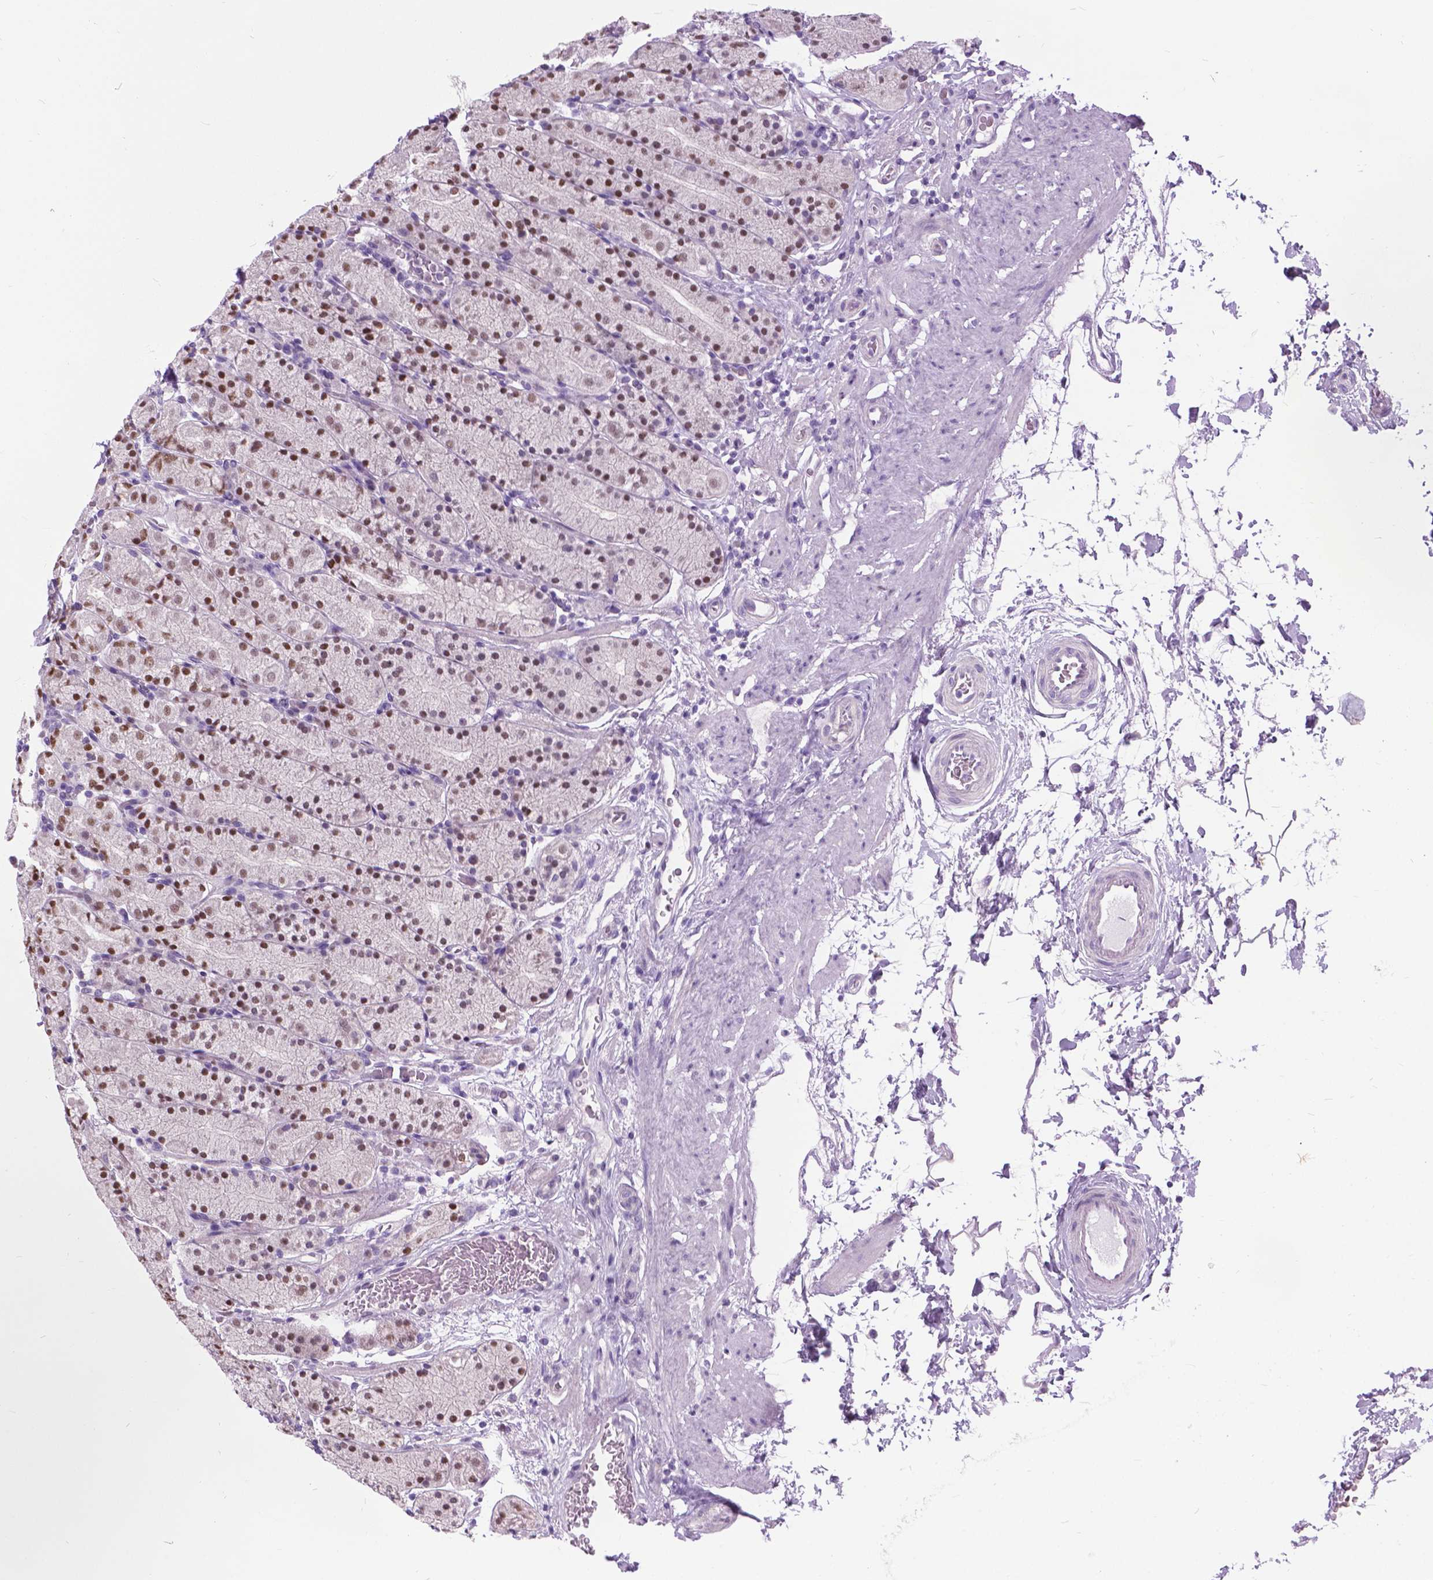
{"staining": {"intensity": "moderate", "quantity": "25%-75%", "location": "nuclear"}, "tissue": "stomach", "cell_type": "Glandular cells", "image_type": "normal", "snomed": [{"axis": "morphology", "description": "Normal tissue, NOS"}, {"axis": "topography", "description": "Stomach, upper"}, {"axis": "topography", "description": "Stomach"}], "caption": "Protein expression by immunohistochemistry (IHC) demonstrates moderate nuclear positivity in approximately 25%-75% of glandular cells in benign stomach.", "gene": "APCDD1L", "patient": {"sex": "male", "age": 62}}